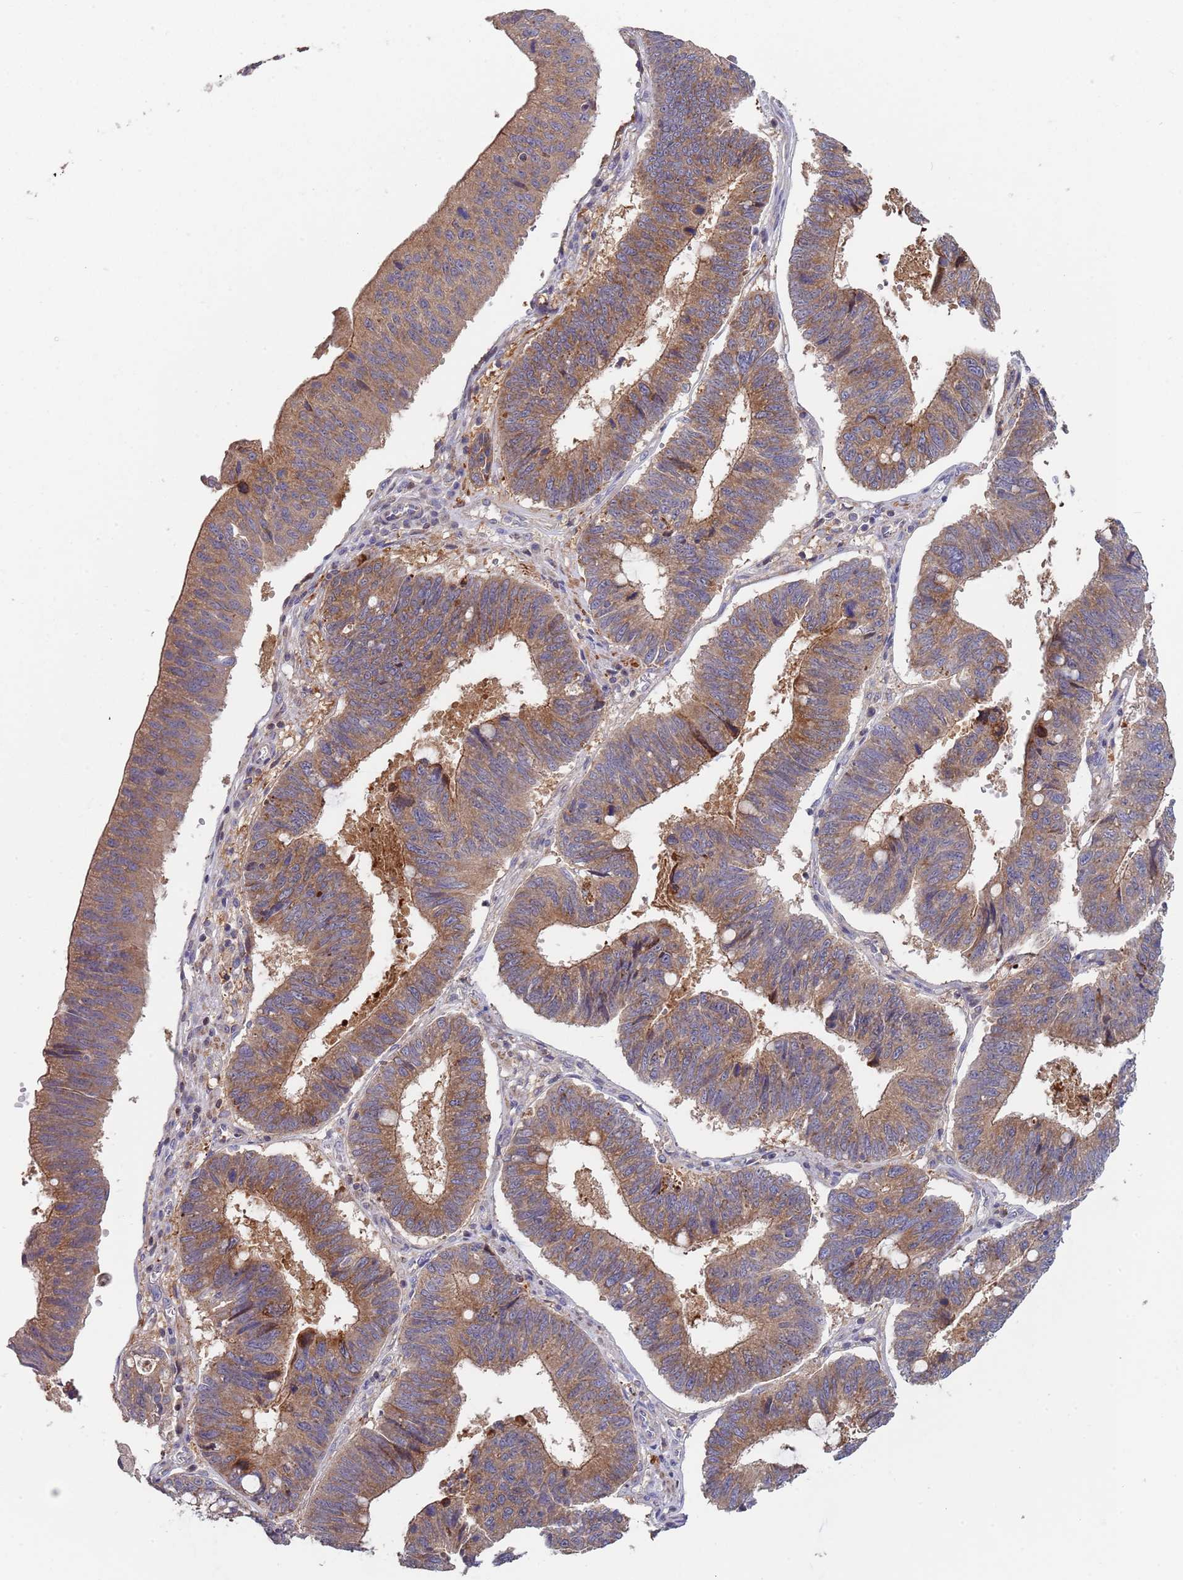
{"staining": {"intensity": "moderate", "quantity": ">75%", "location": "cytoplasmic/membranous"}, "tissue": "stomach cancer", "cell_type": "Tumor cells", "image_type": "cancer", "snomed": [{"axis": "morphology", "description": "Adenocarcinoma, NOS"}, {"axis": "topography", "description": "Stomach"}], "caption": "A brown stain shows moderate cytoplasmic/membranous staining of a protein in stomach cancer (adenocarcinoma) tumor cells.", "gene": "ABCC10", "patient": {"sex": "male", "age": 59}}